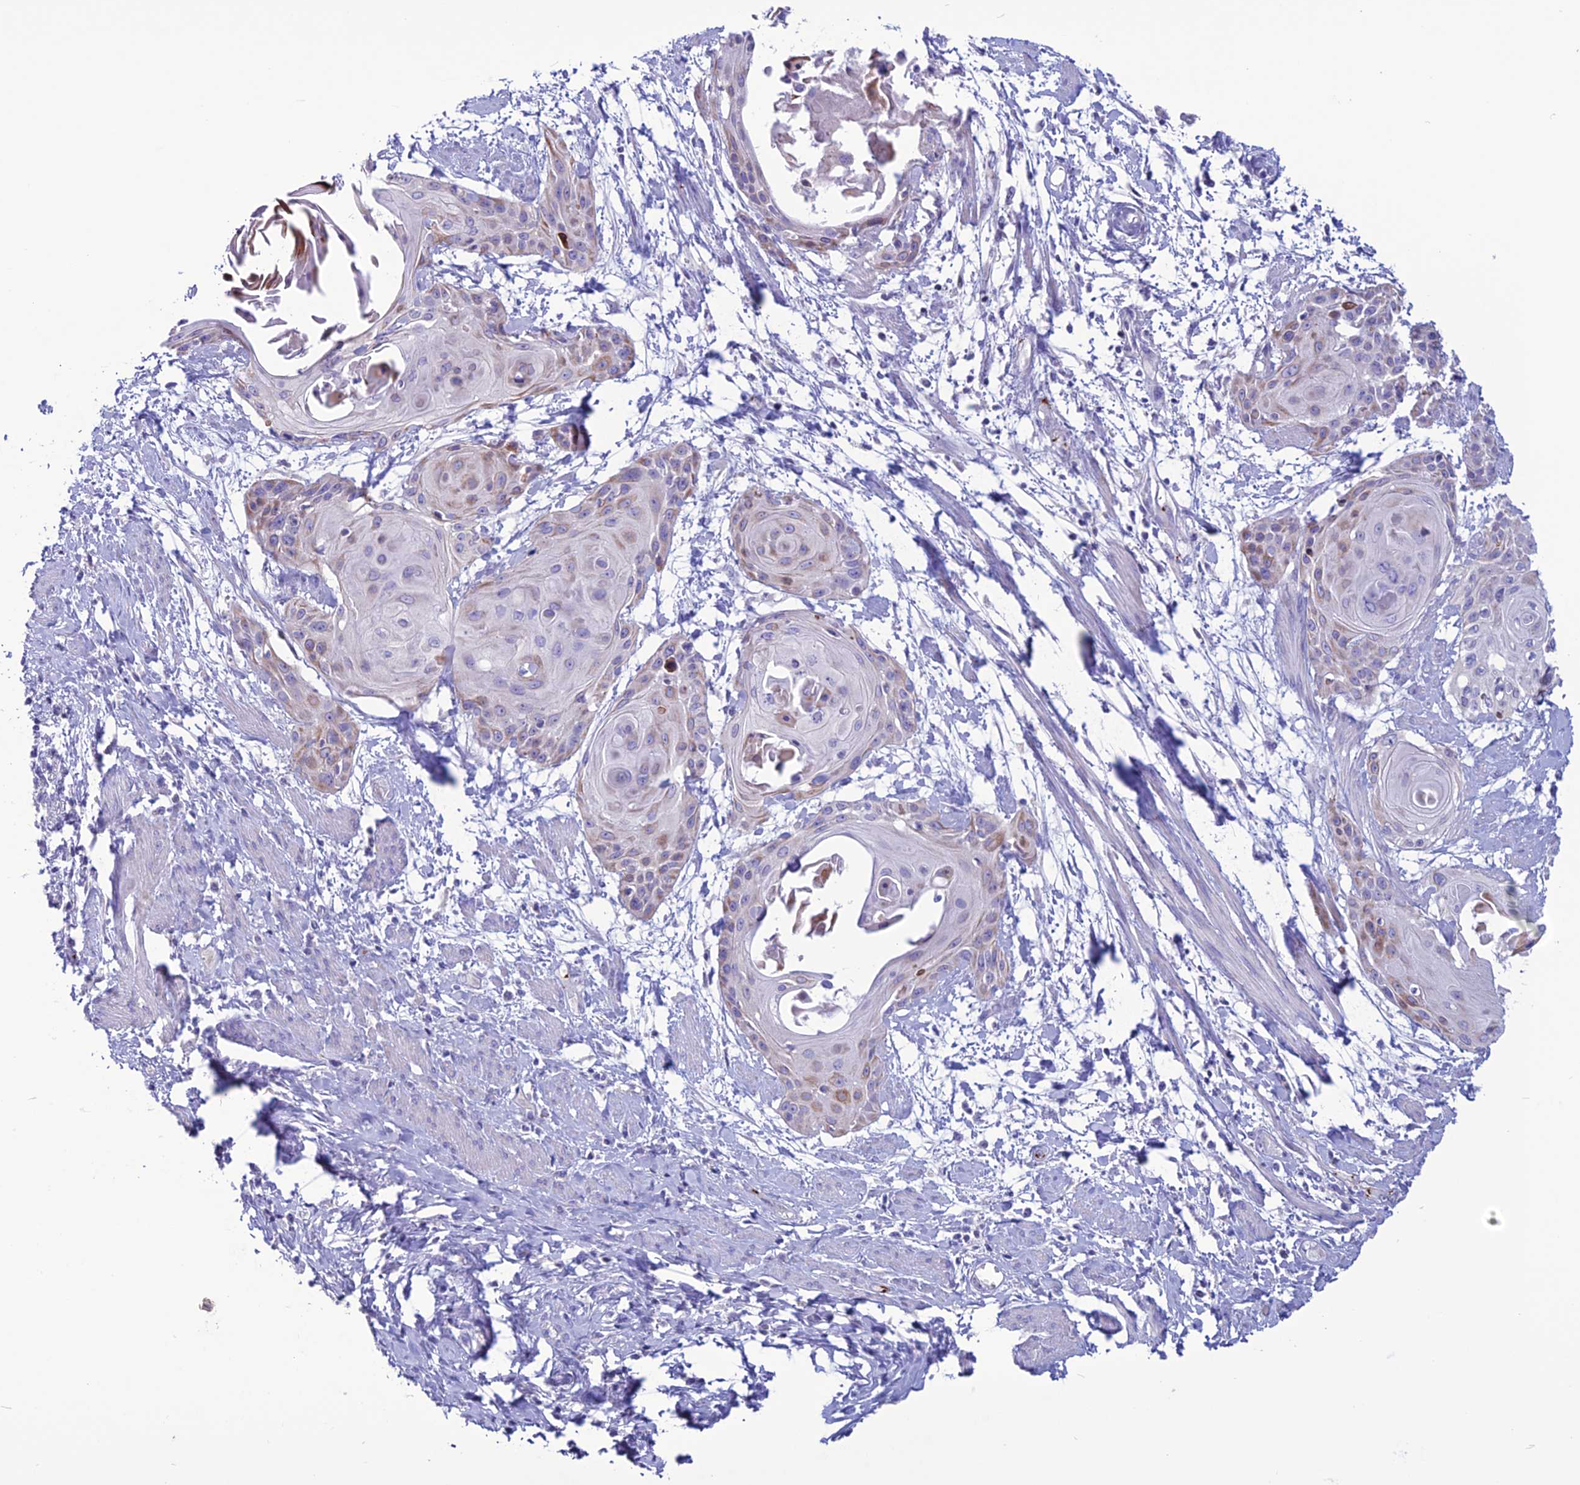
{"staining": {"intensity": "weak", "quantity": "25%-75%", "location": "cytoplasmic/membranous"}, "tissue": "cervical cancer", "cell_type": "Tumor cells", "image_type": "cancer", "snomed": [{"axis": "morphology", "description": "Squamous cell carcinoma, NOS"}, {"axis": "topography", "description": "Cervix"}], "caption": "About 25%-75% of tumor cells in human cervical squamous cell carcinoma show weak cytoplasmic/membranous protein staining as visualized by brown immunohistochemical staining.", "gene": "C21orf140", "patient": {"sex": "female", "age": 57}}